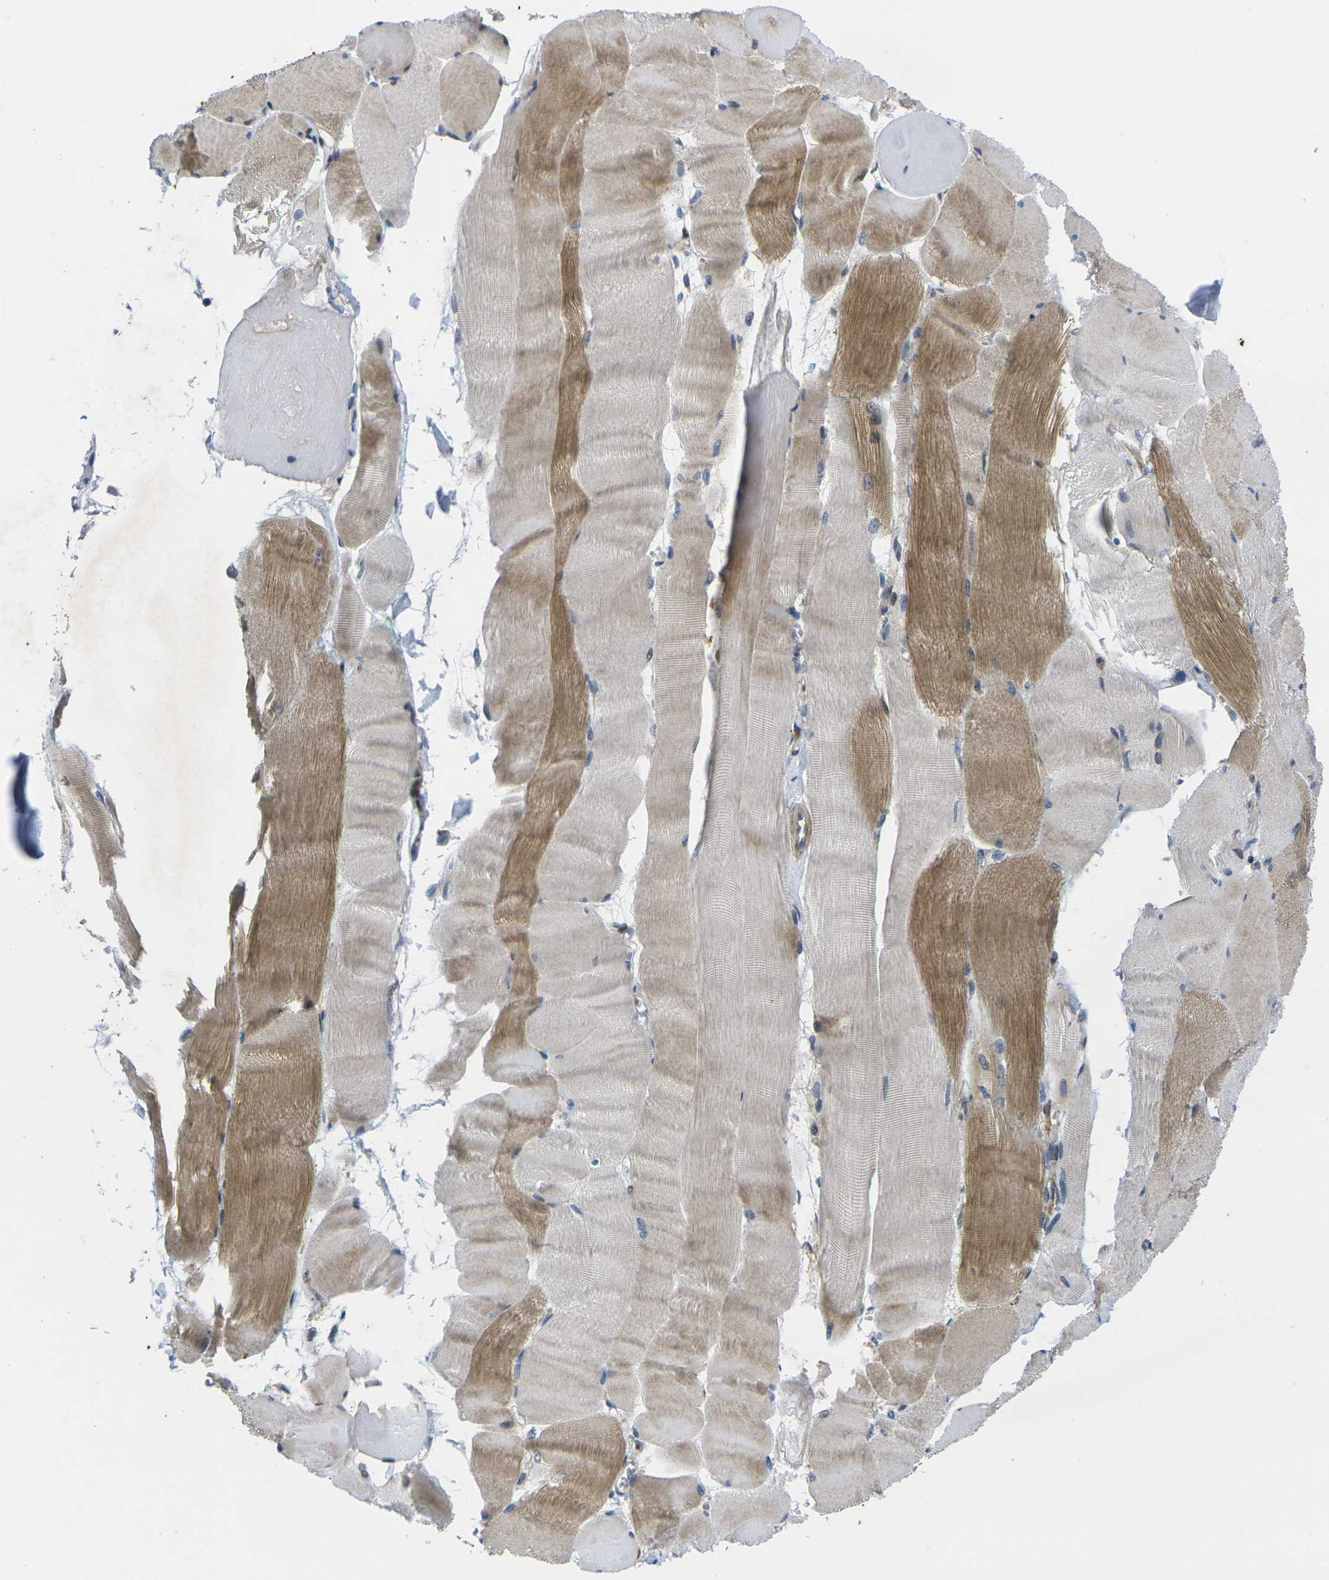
{"staining": {"intensity": "moderate", "quantity": "25%-75%", "location": "cytoplasmic/membranous"}, "tissue": "skeletal muscle", "cell_type": "Myocytes", "image_type": "normal", "snomed": [{"axis": "morphology", "description": "Normal tissue, NOS"}, {"axis": "morphology", "description": "Squamous cell carcinoma, NOS"}, {"axis": "topography", "description": "Skeletal muscle"}], "caption": "A photomicrograph showing moderate cytoplasmic/membranous expression in approximately 25%-75% of myocytes in normal skeletal muscle, as visualized by brown immunohistochemical staining.", "gene": "ROBO2", "patient": {"sex": "male", "age": 51}}